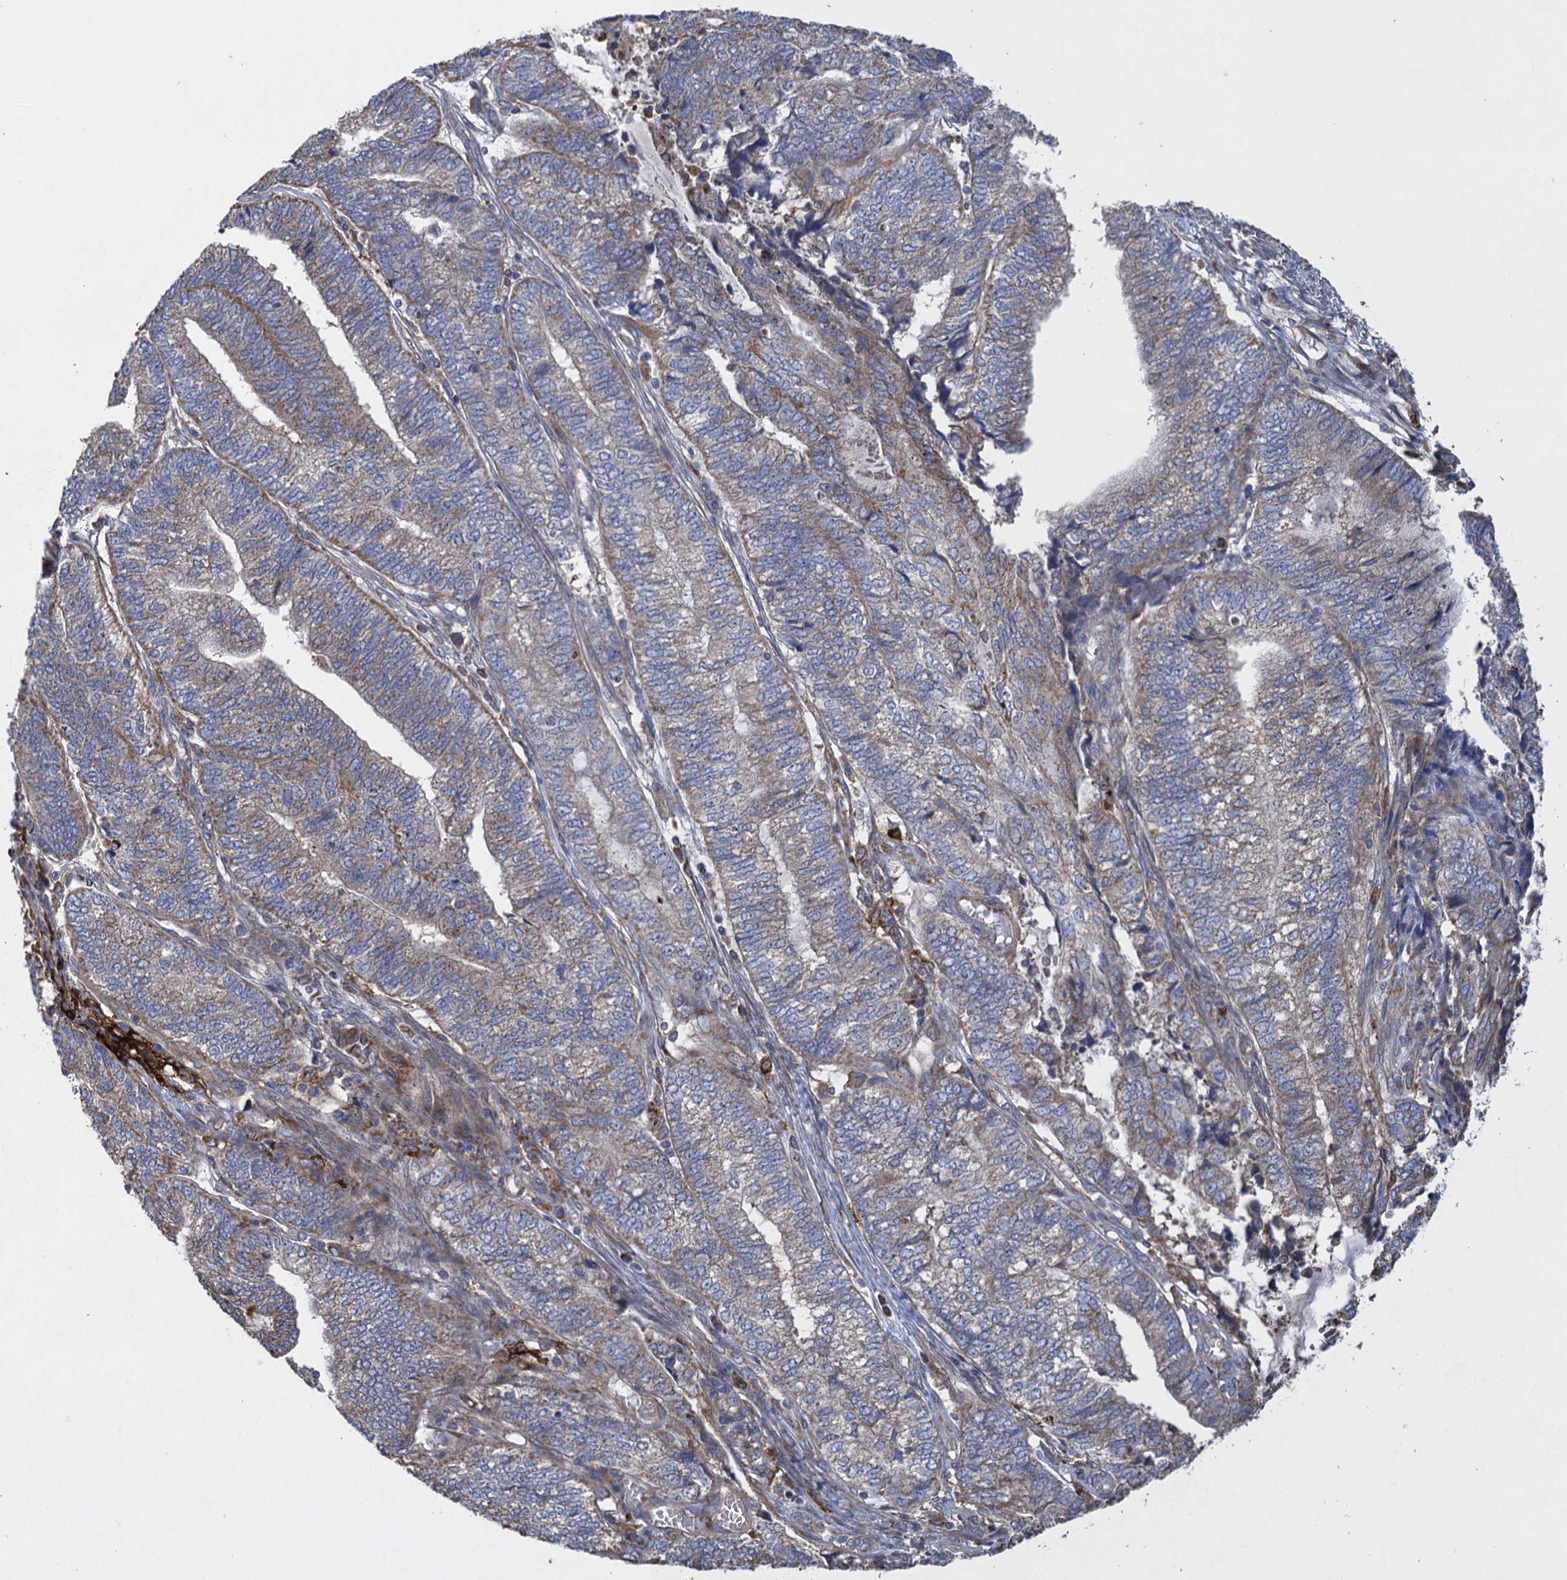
{"staining": {"intensity": "weak", "quantity": "25%-75%", "location": "cytoplasmic/membranous"}, "tissue": "endometrial cancer", "cell_type": "Tumor cells", "image_type": "cancer", "snomed": [{"axis": "morphology", "description": "Adenocarcinoma, NOS"}, {"axis": "topography", "description": "Uterus"}, {"axis": "topography", "description": "Endometrium"}], "caption": "This image reveals IHC staining of adenocarcinoma (endometrial), with low weak cytoplasmic/membranous staining in approximately 25%-75% of tumor cells.", "gene": "TXNDC11", "patient": {"sex": "female", "age": 70}}